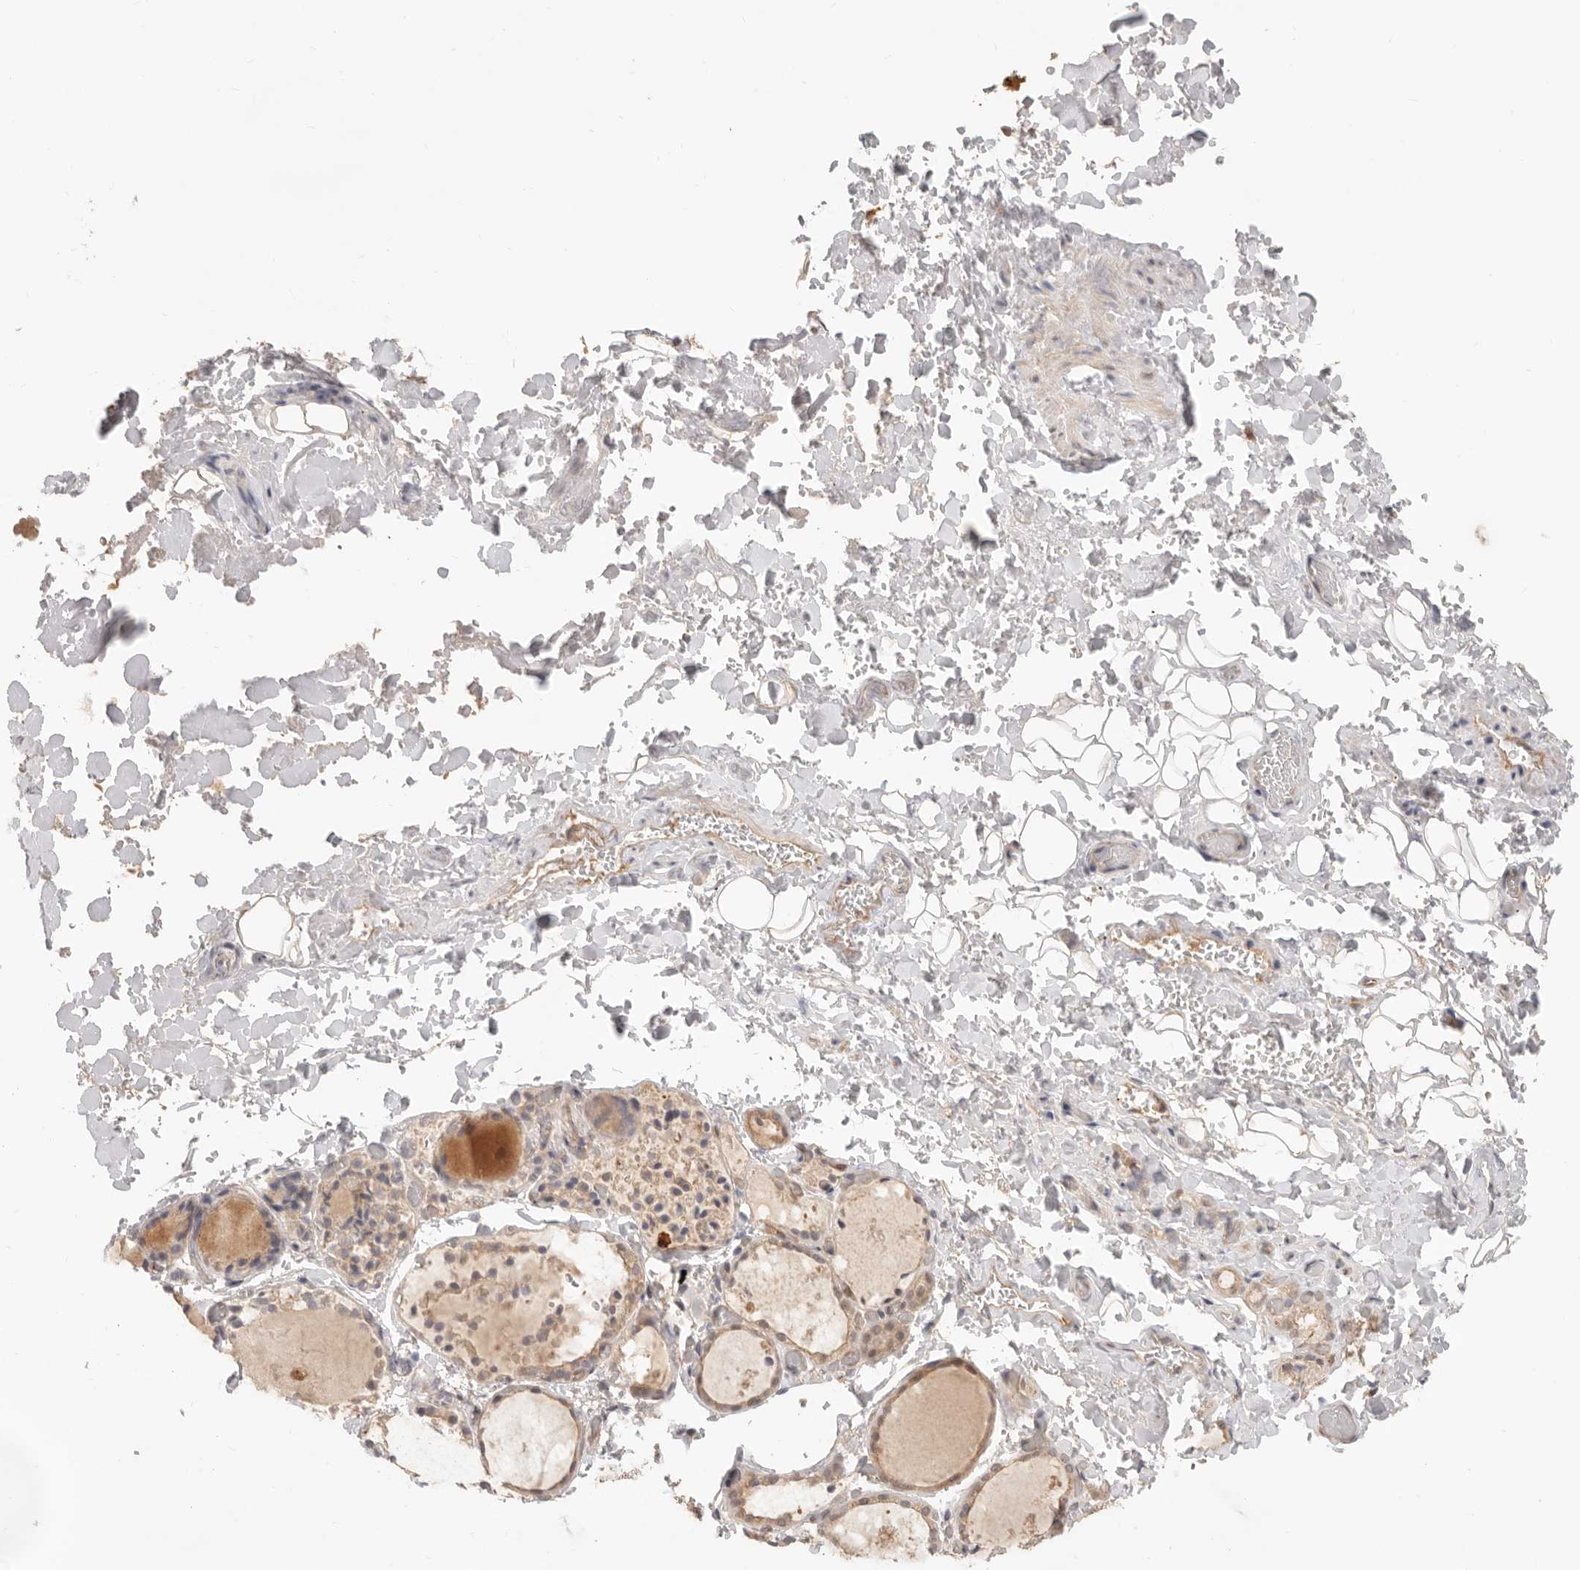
{"staining": {"intensity": "moderate", "quantity": ">75%", "location": "cytoplasmic/membranous,nuclear"}, "tissue": "thyroid gland", "cell_type": "Glandular cells", "image_type": "normal", "snomed": [{"axis": "morphology", "description": "Normal tissue, NOS"}, {"axis": "topography", "description": "Thyroid gland"}], "caption": "Immunohistochemistry of normal thyroid gland displays medium levels of moderate cytoplasmic/membranous,nuclear staining in about >75% of glandular cells. Nuclei are stained in blue.", "gene": "HEXD", "patient": {"sex": "female", "age": 44}}